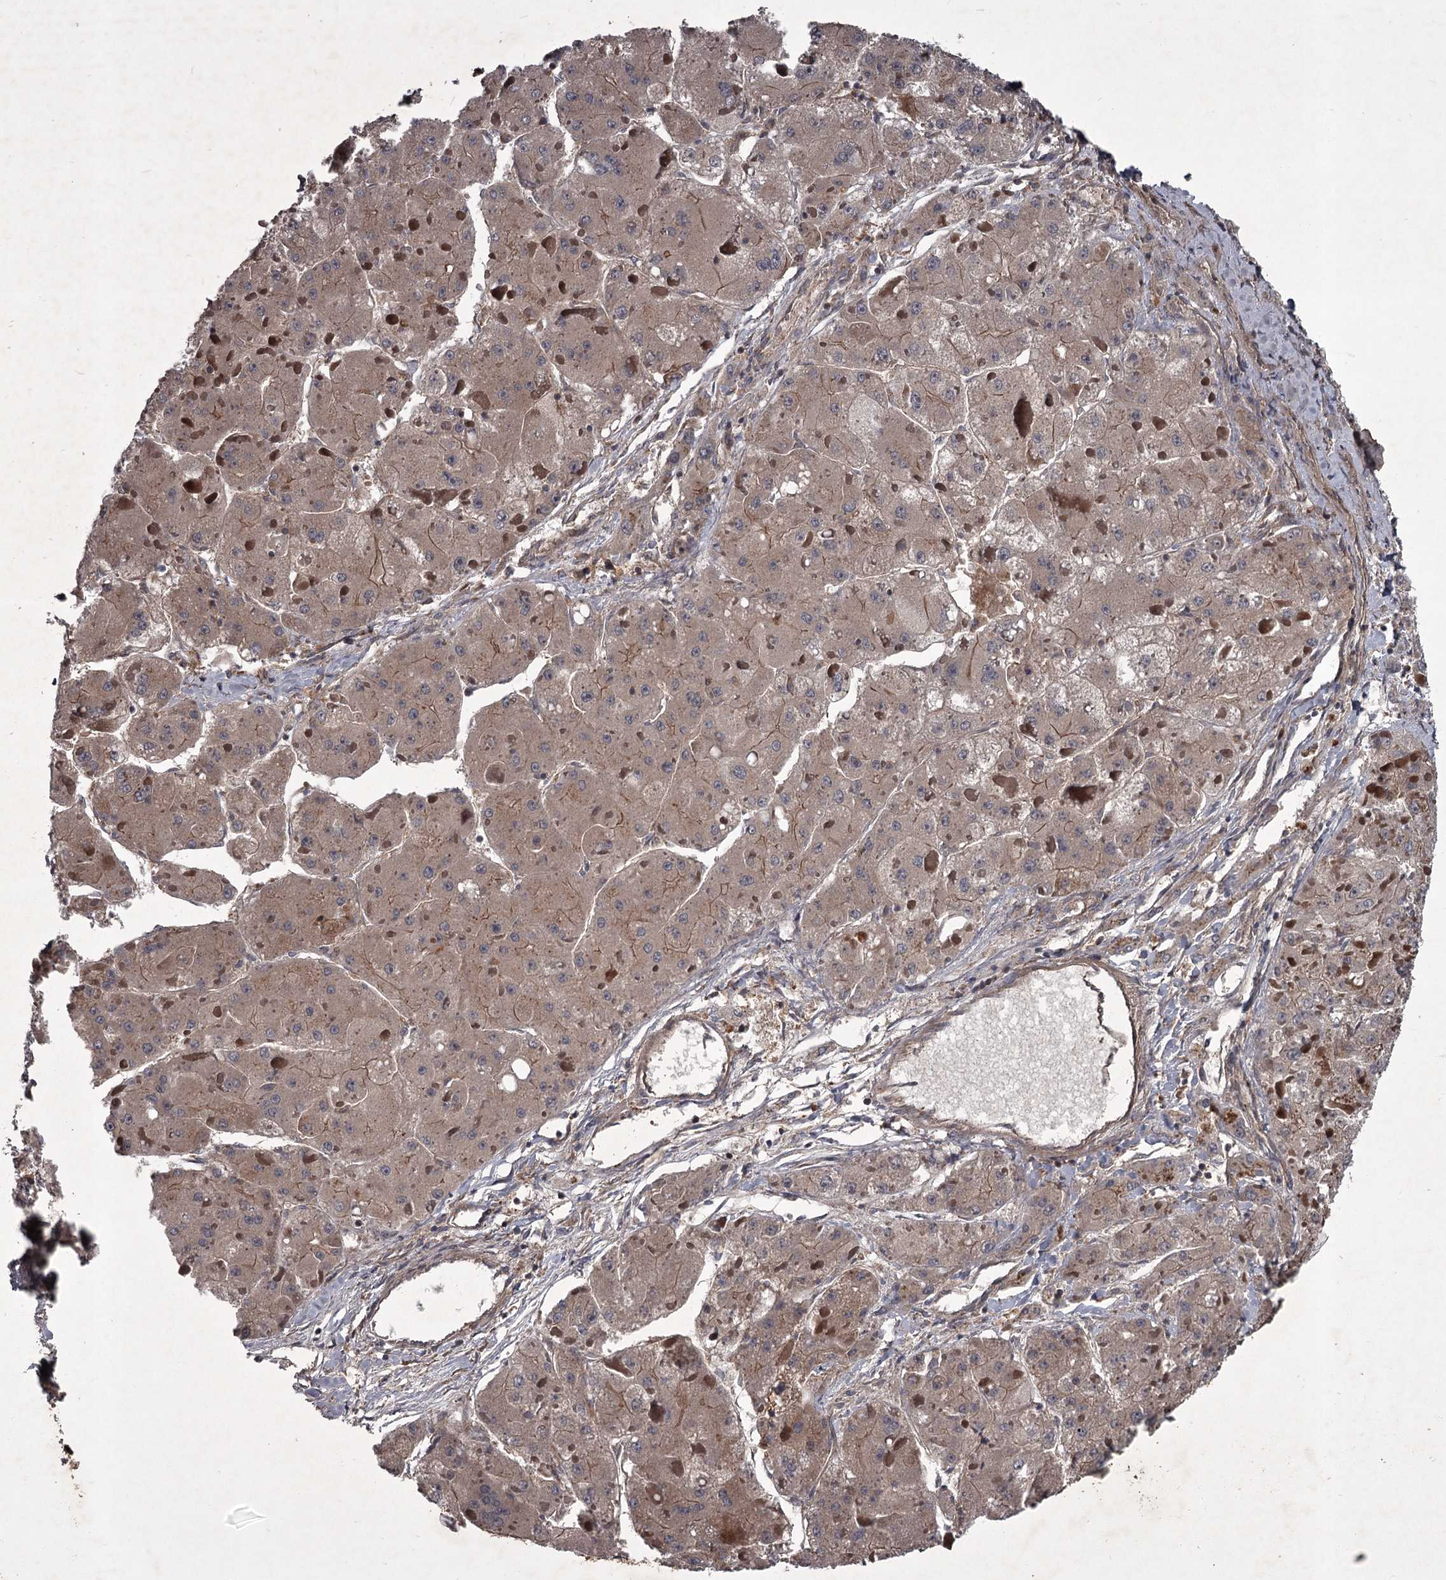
{"staining": {"intensity": "moderate", "quantity": ">75%", "location": "cytoplasmic/membranous"}, "tissue": "liver cancer", "cell_type": "Tumor cells", "image_type": "cancer", "snomed": [{"axis": "morphology", "description": "Carcinoma, Hepatocellular, NOS"}, {"axis": "topography", "description": "Liver"}], "caption": "Brown immunohistochemical staining in human liver cancer exhibits moderate cytoplasmic/membranous staining in about >75% of tumor cells.", "gene": "UNC93B1", "patient": {"sex": "female", "age": 73}}